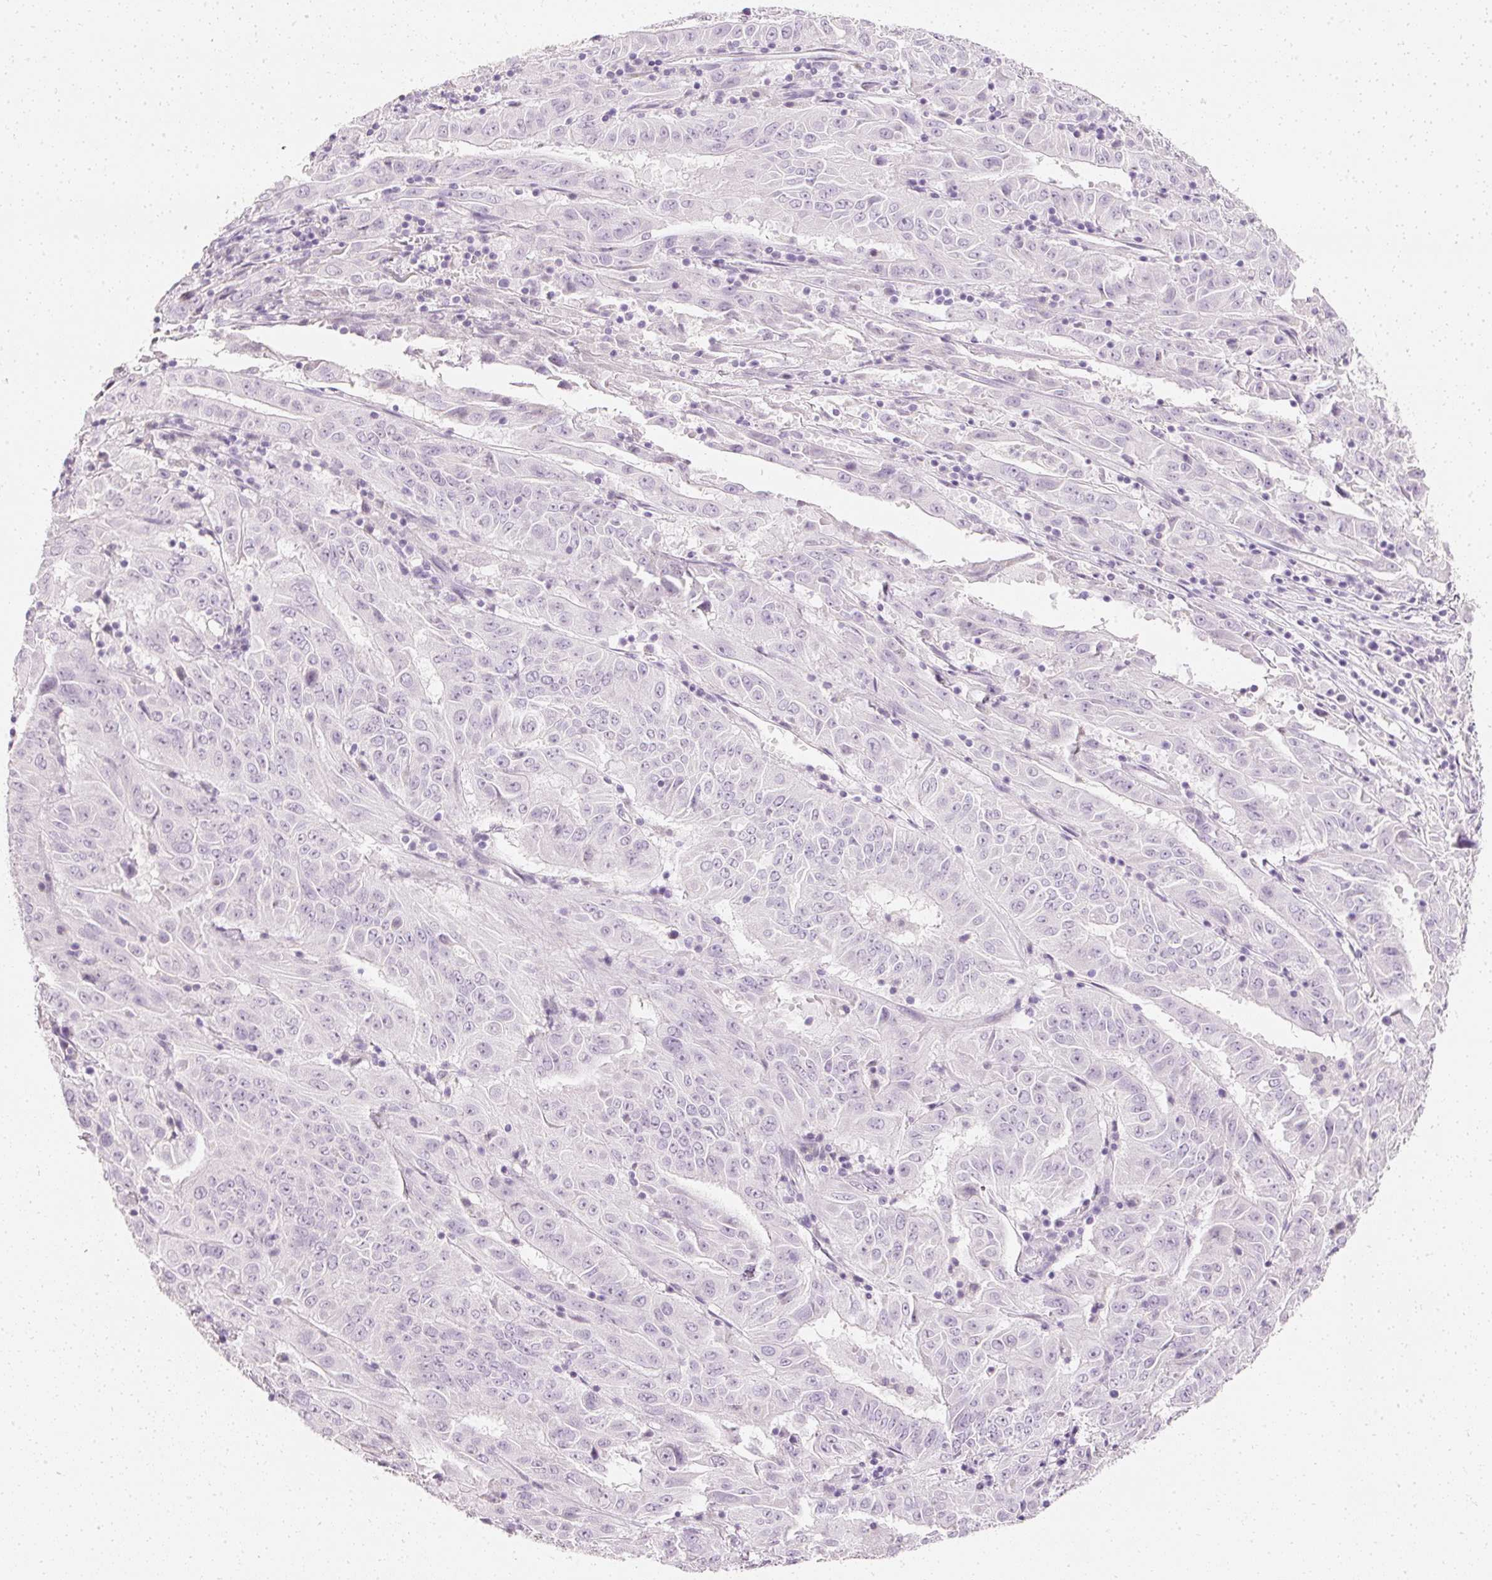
{"staining": {"intensity": "negative", "quantity": "none", "location": "none"}, "tissue": "pancreatic cancer", "cell_type": "Tumor cells", "image_type": "cancer", "snomed": [{"axis": "morphology", "description": "Adenocarcinoma, NOS"}, {"axis": "topography", "description": "Pancreas"}], "caption": "DAB (3,3'-diaminobenzidine) immunohistochemical staining of human adenocarcinoma (pancreatic) exhibits no significant positivity in tumor cells.", "gene": "ELAVL3", "patient": {"sex": "male", "age": 63}}